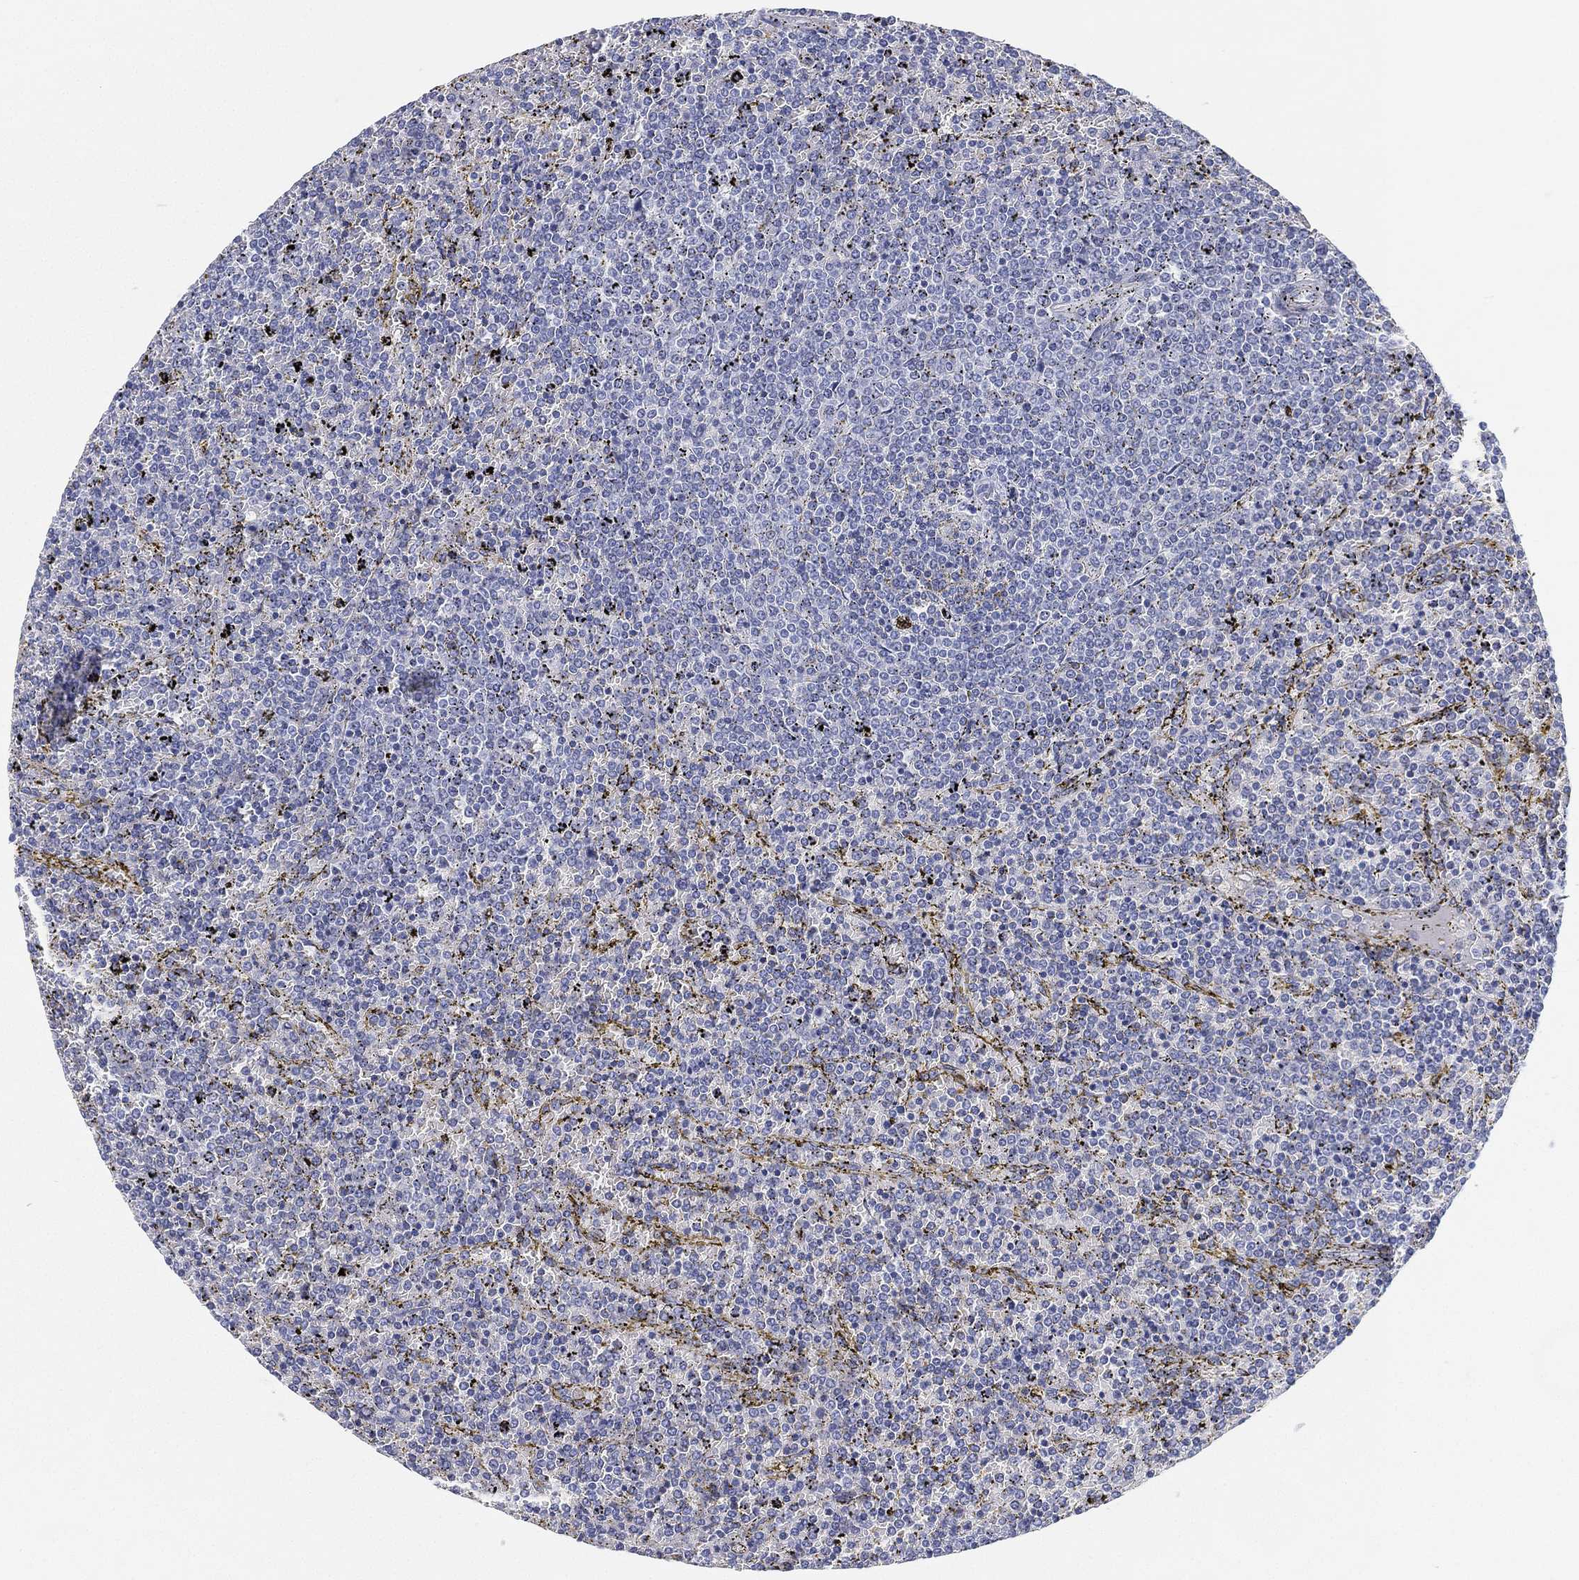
{"staining": {"intensity": "negative", "quantity": "none", "location": "none"}, "tissue": "lymphoma", "cell_type": "Tumor cells", "image_type": "cancer", "snomed": [{"axis": "morphology", "description": "Malignant lymphoma, non-Hodgkin's type, Low grade"}, {"axis": "topography", "description": "Spleen"}], "caption": "Tumor cells show no significant staining in lymphoma.", "gene": "GPR61", "patient": {"sex": "female", "age": 77}}